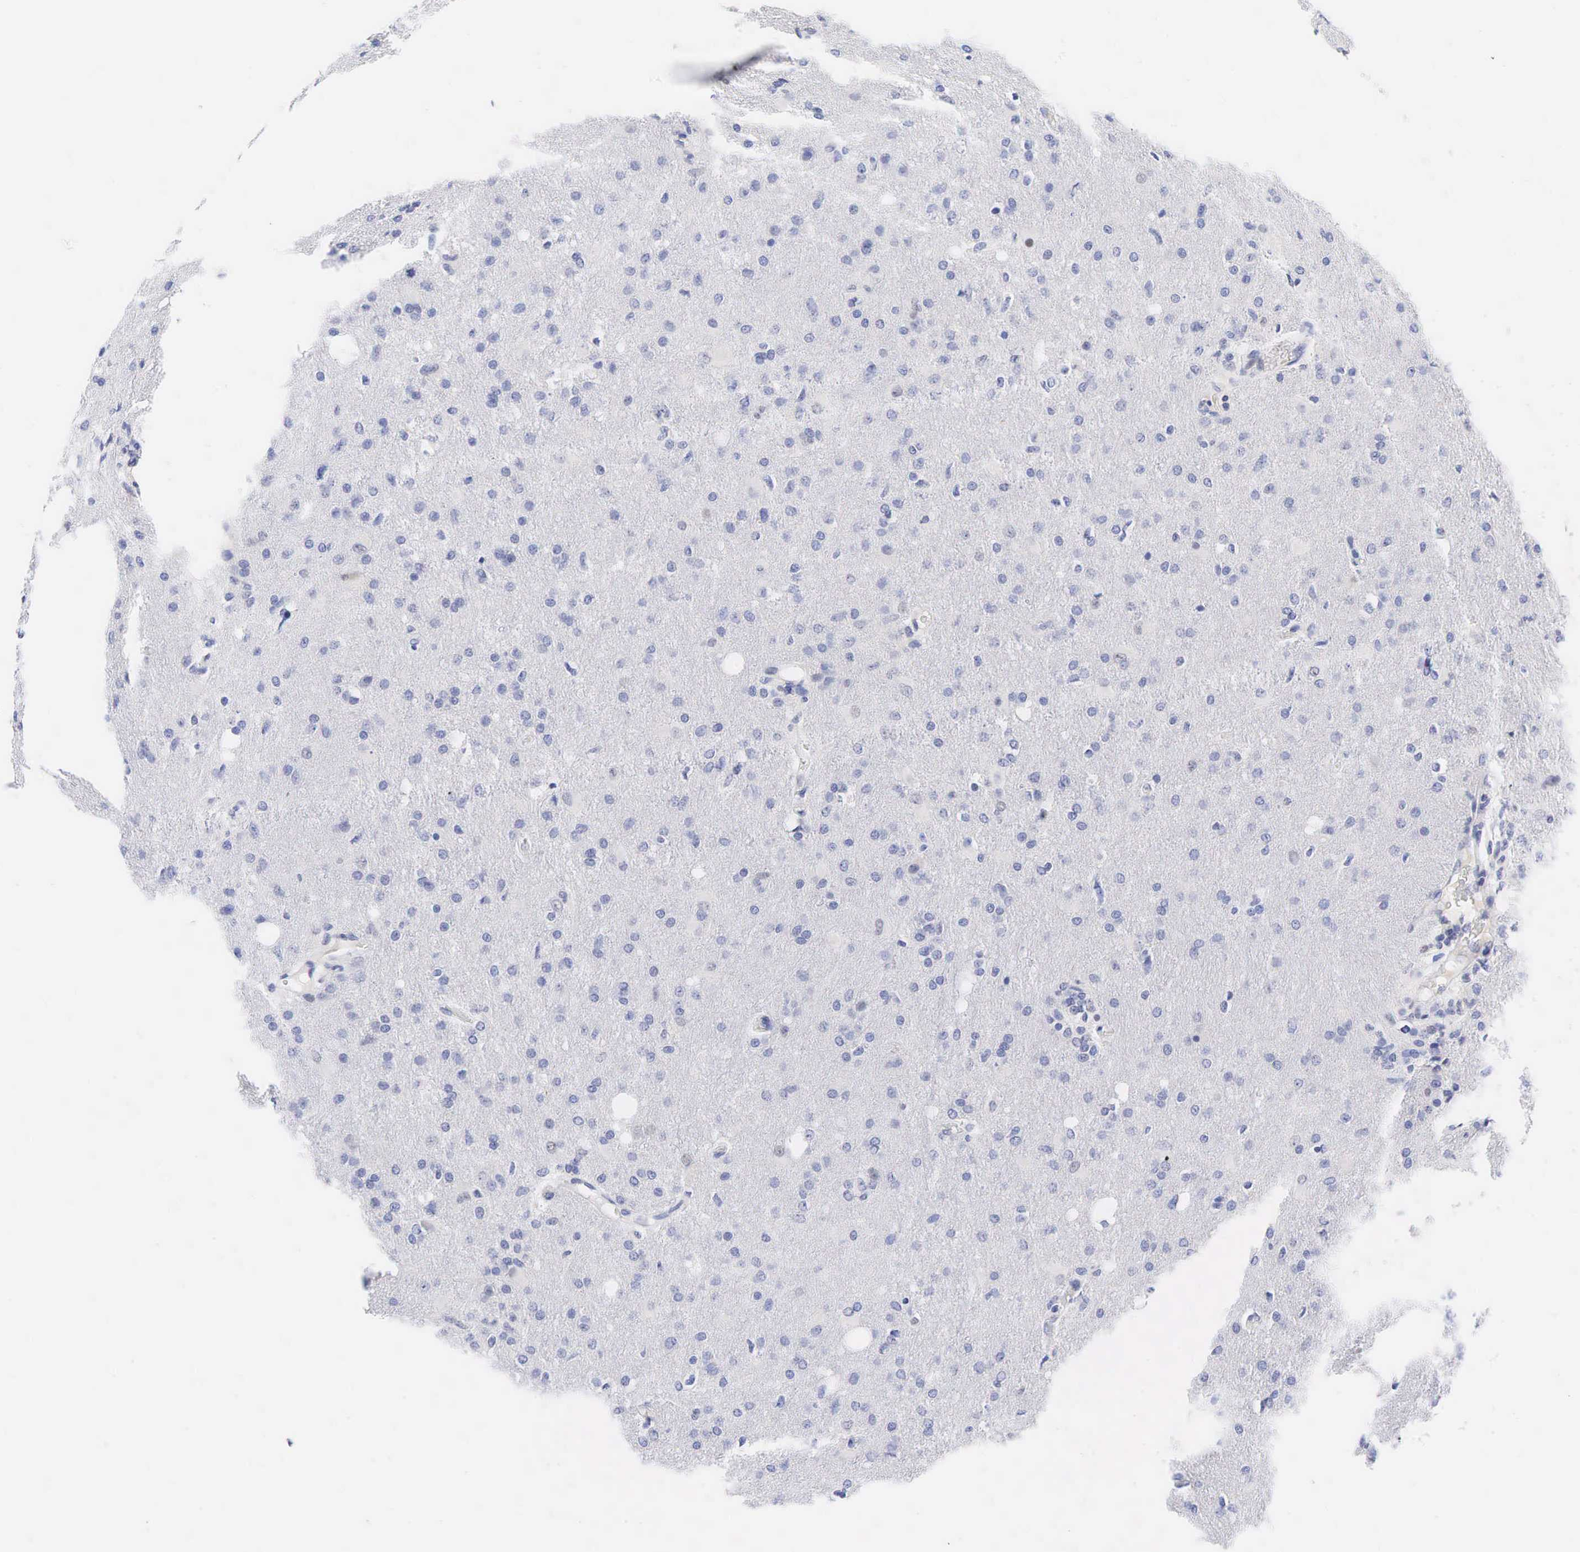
{"staining": {"intensity": "negative", "quantity": "none", "location": "none"}, "tissue": "glioma", "cell_type": "Tumor cells", "image_type": "cancer", "snomed": [{"axis": "morphology", "description": "Glioma, malignant, High grade"}, {"axis": "topography", "description": "Brain"}], "caption": "This is an IHC histopathology image of human malignant glioma (high-grade). There is no expression in tumor cells.", "gene": "AR", "patient": {"sex": "male", "age": 68}}